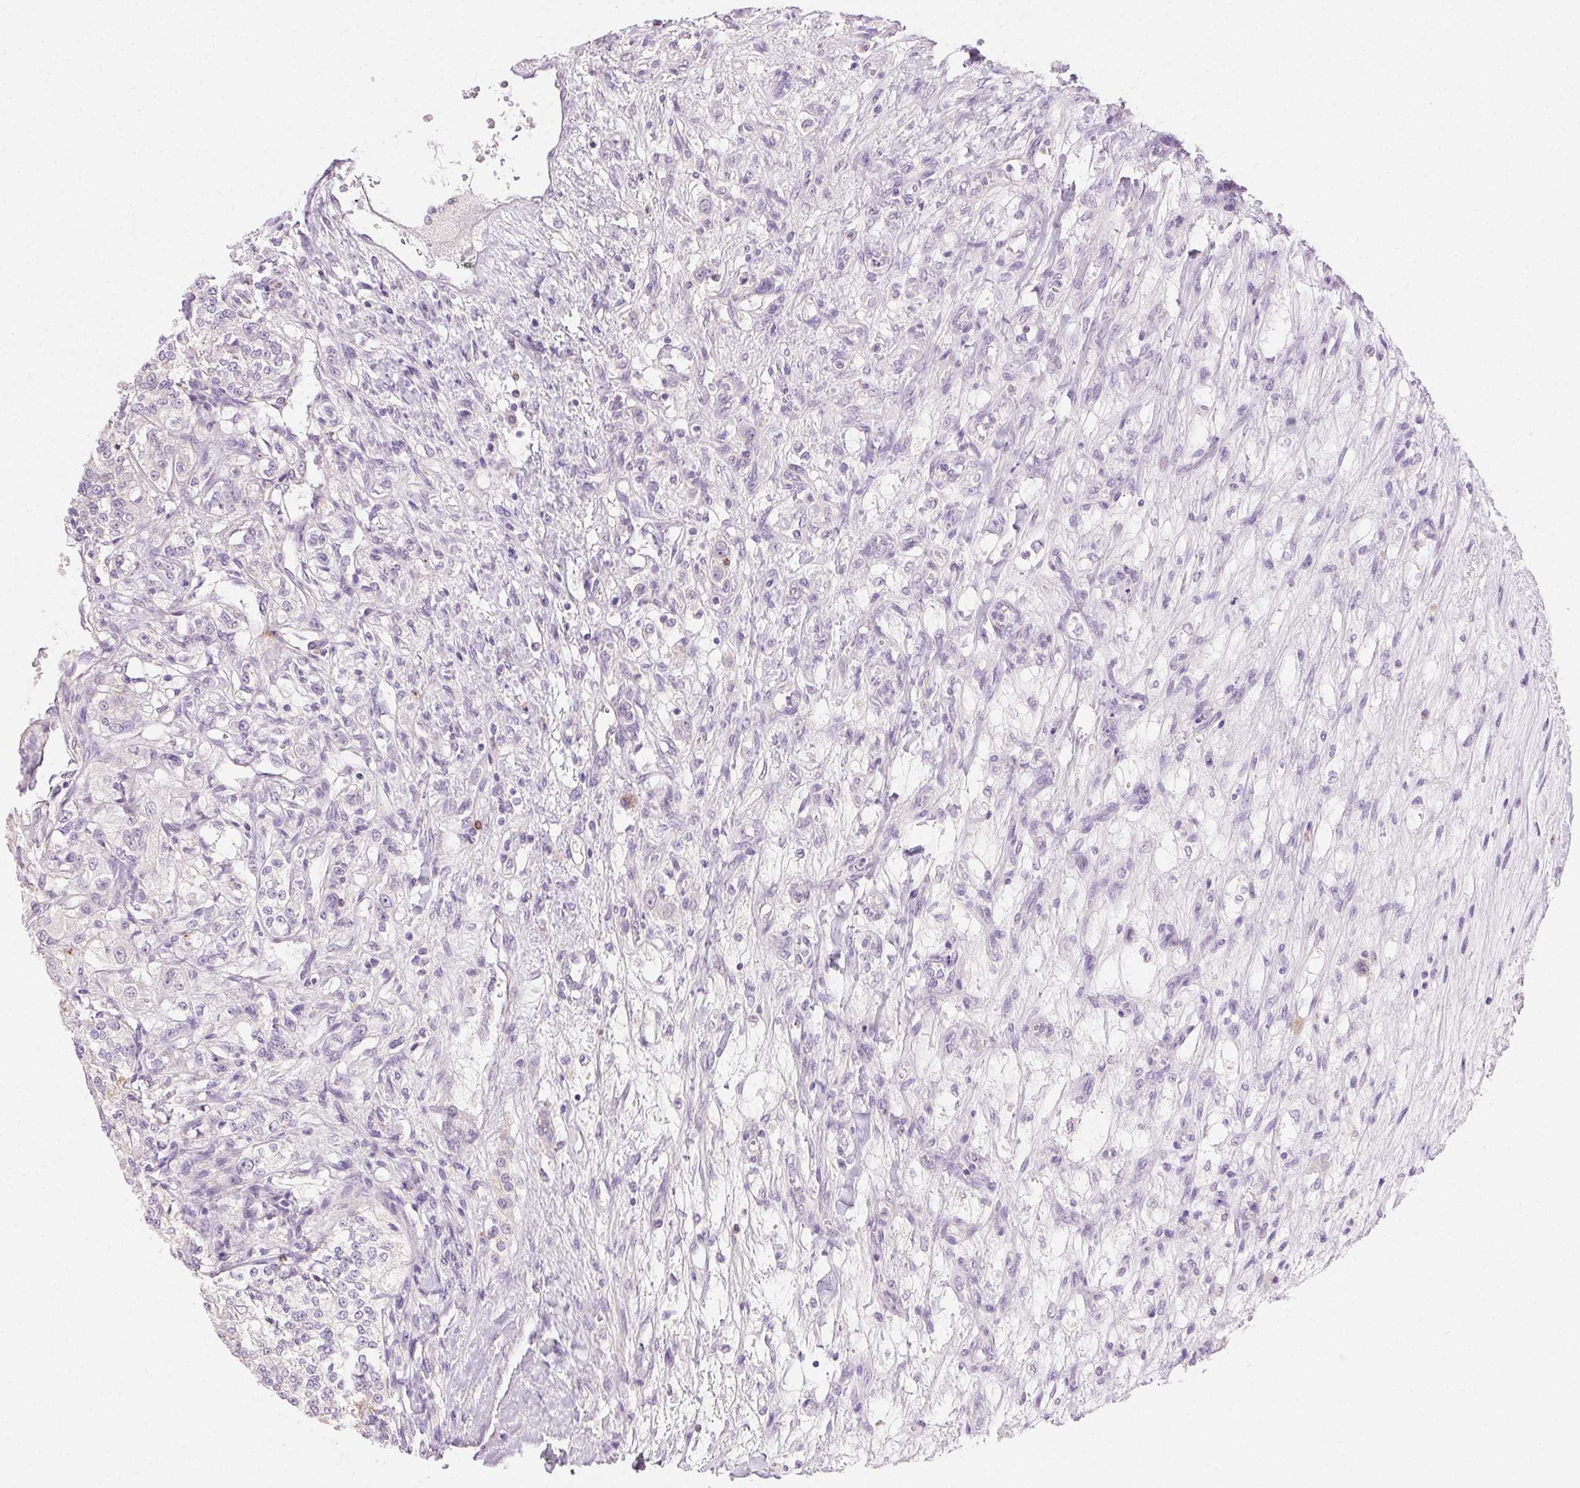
{"staining": {"intensity": "negative", "quantity": "none", "location": "none"}, "tissue": "renal cancer", "cell_type": "Tumor cells", "image_type": "cancer", "snomed": [{"axis": "morphology", "description": "Adenocarcinoma, NOS"}, {"axis": "topography", "description": "Kidney"}], "caption": "This is an IHC image of renal cancer (adenocarcinoma). There is no staining in tumor cells.", "gene": "AKAP5", "patient": {"sex": "female", "age": 63}}